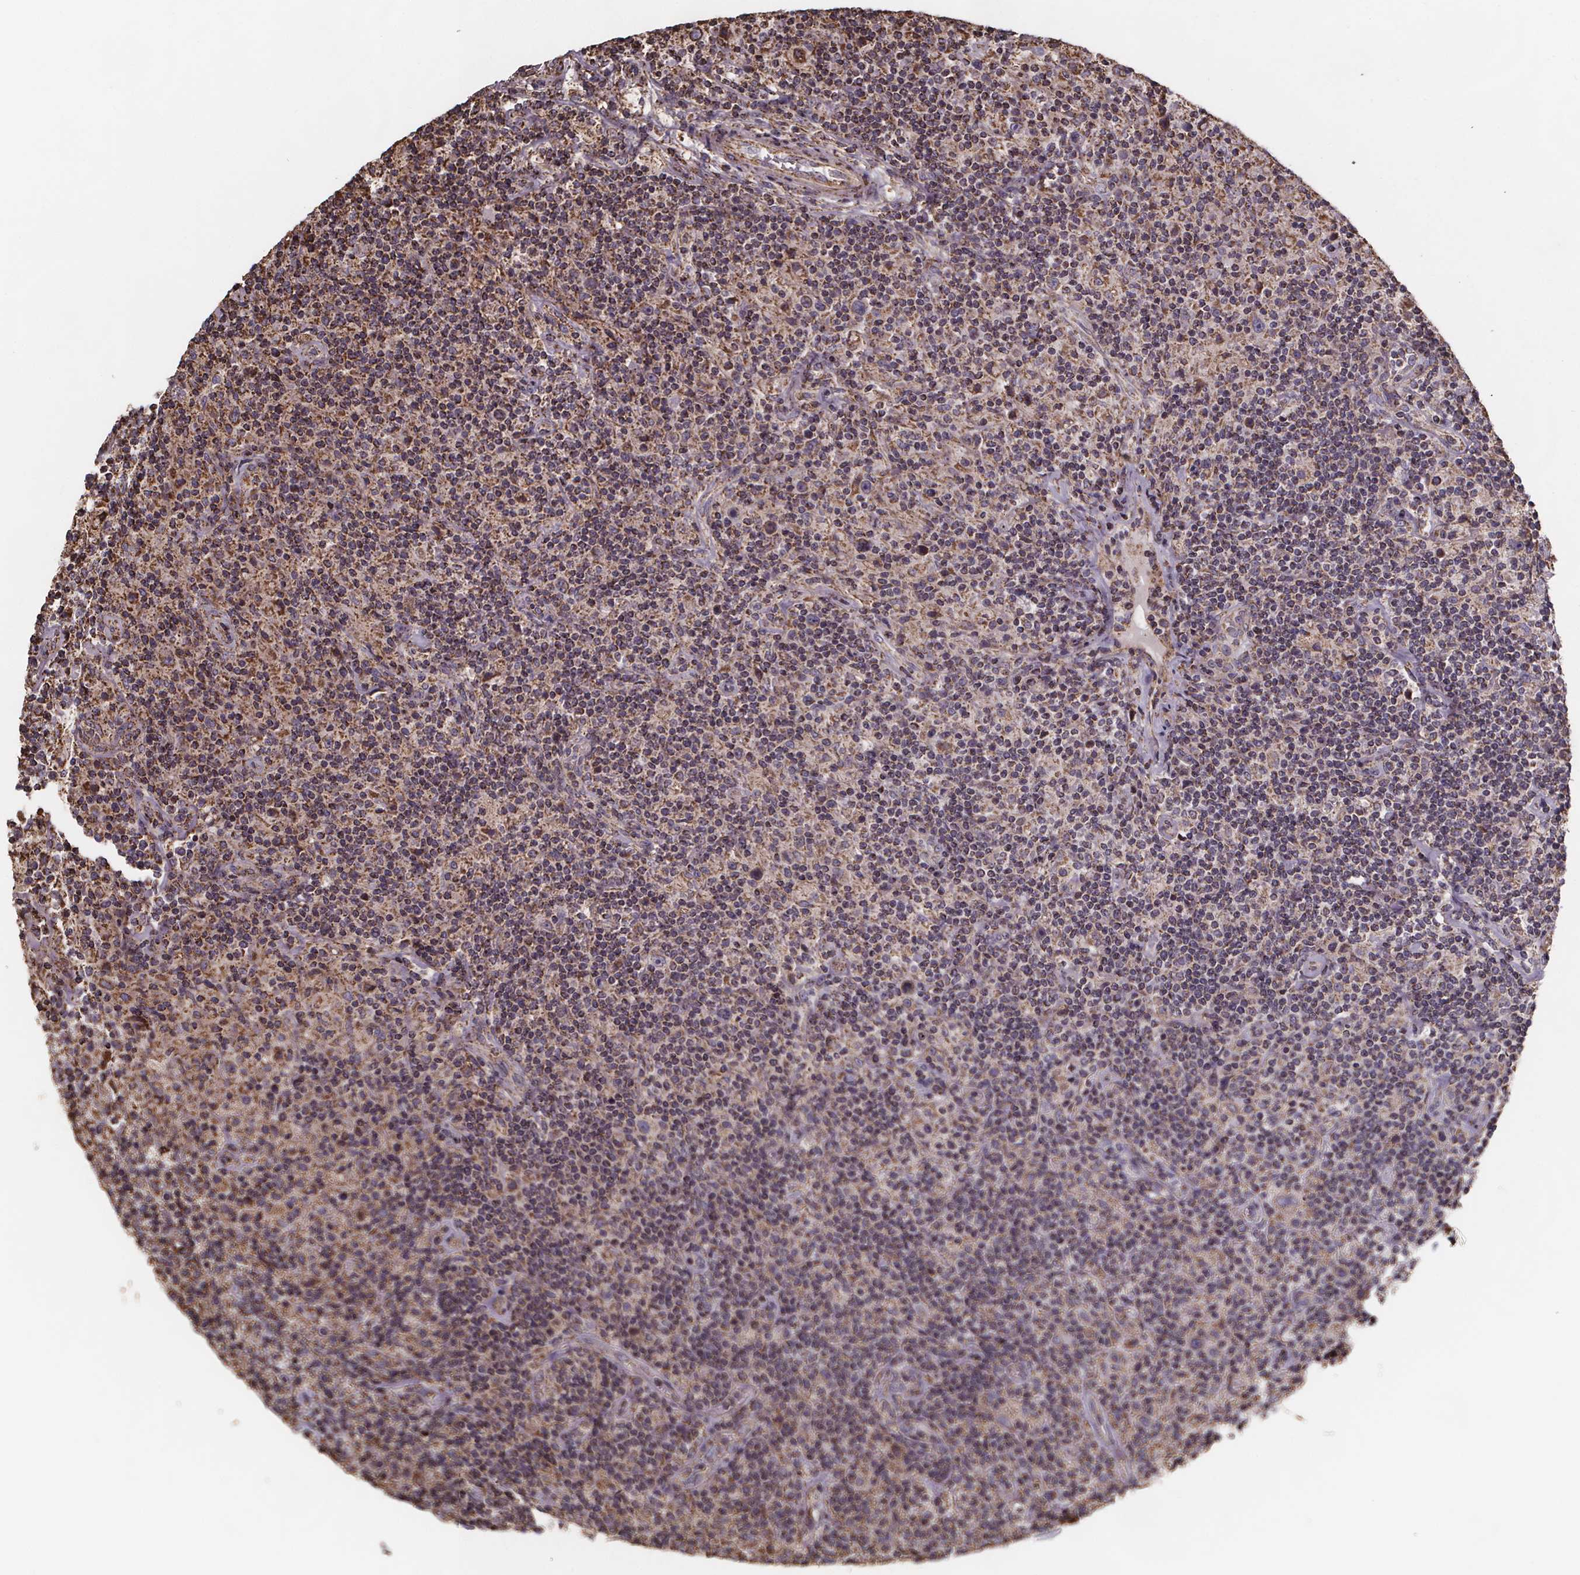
{"staining": {"intensity": "negative", "quantity": "none", "location": "none"}, "tissue": "lymphoma", "cell_type": "Tumor cells", "image_type": "cancer", "snomed": [{"axis": "morphology", "description": "Hodgkin's disease, NOS"}, {"axis": "topography", "description": "Lymph node"}], "caption": "DAB immunohistochemical staining of human lymphoma reveals no significant positivity in tumor cells. Nuclei are stained in blue.", "gene": "SLC35D2", "patient": {"sex": "male", "age": 70}}